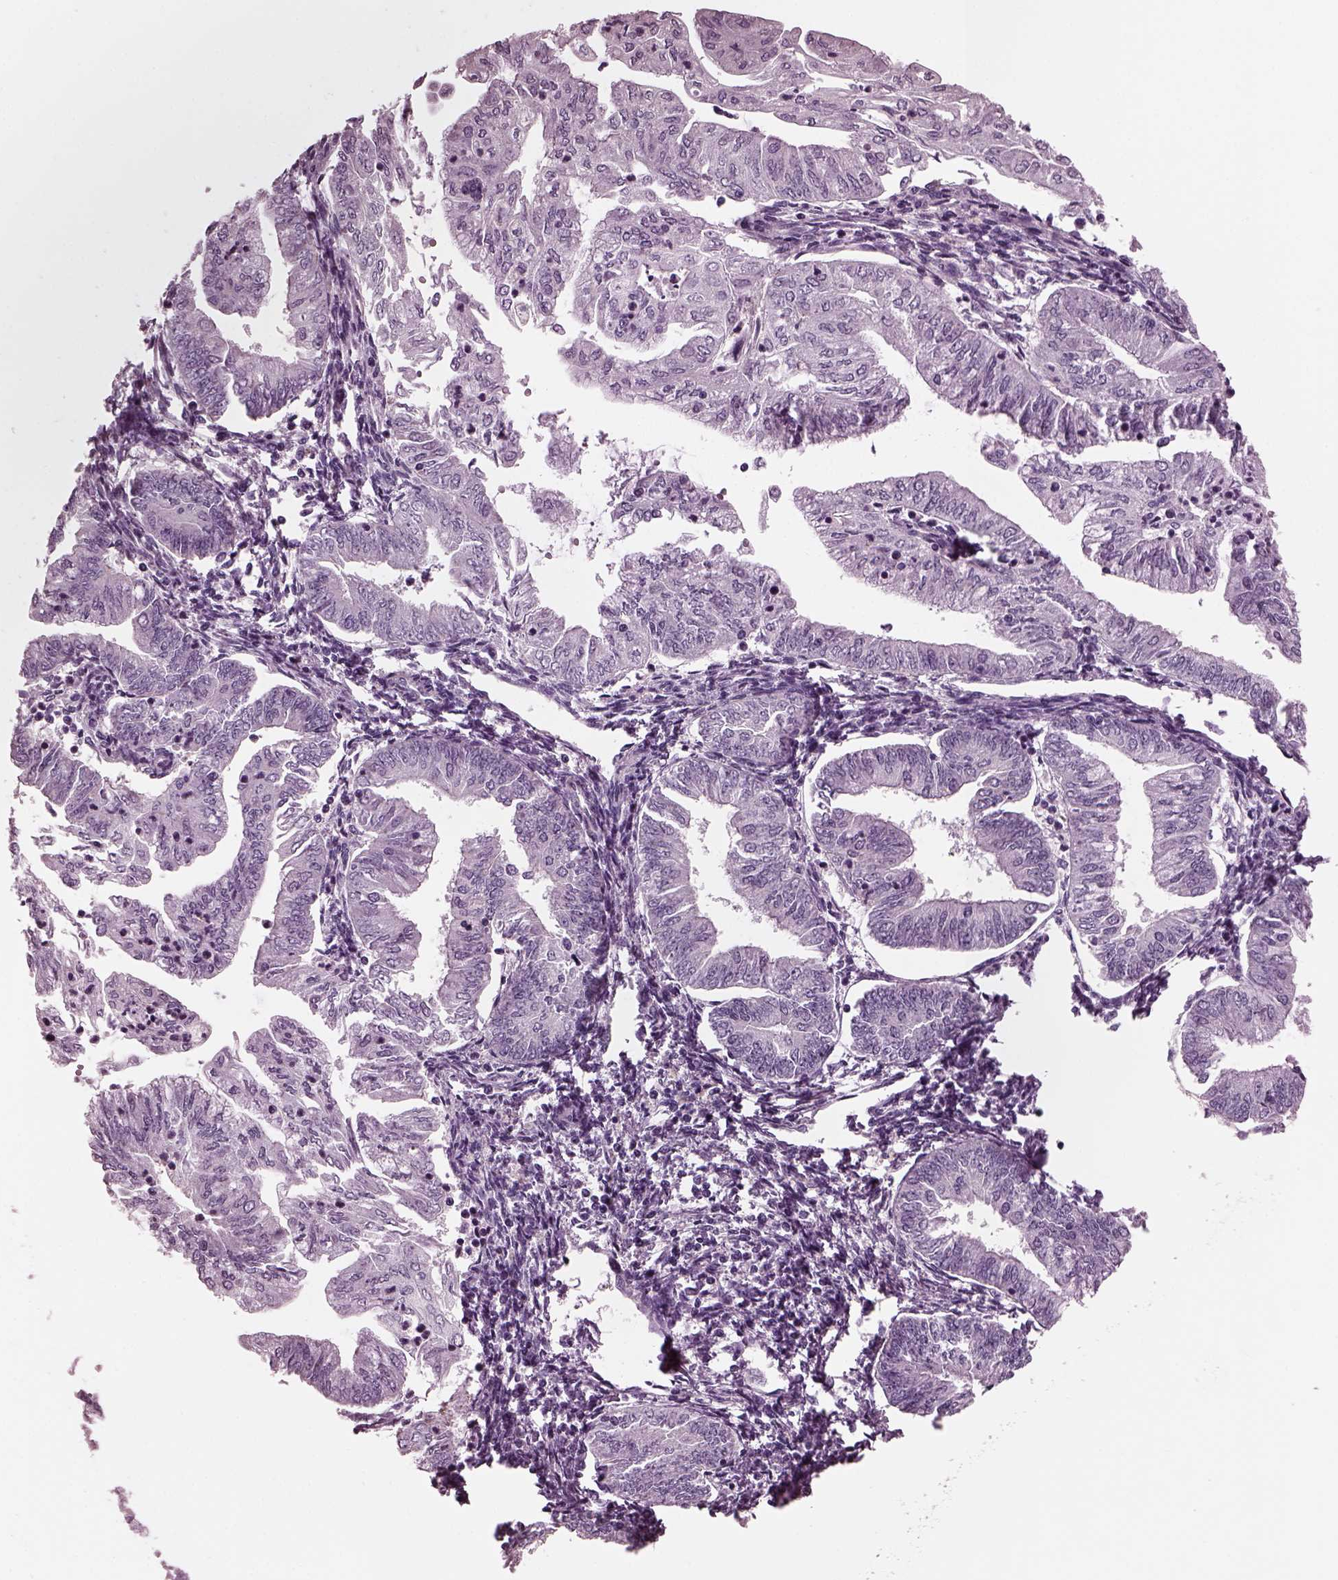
{"staining": {"intensity": "negative", "quantity": "none", "location": "none"}, "tissue": "endometrial cancer", "cell_type": "Tumor cells", "image_type": "cancer", "snomed": [{"axis": "morphology", "description": "Adenocarcinoma, NOS"}, {"axis": "topography", "description": "Endometrium"}], "caption": "Endometrial cancer was stained to show a protein in brown. There is no significant positivity in tumor cells. Nuclei are stained in blue.", "gene": "GDF11", "patient": {"sex": "female", "age": 55}}